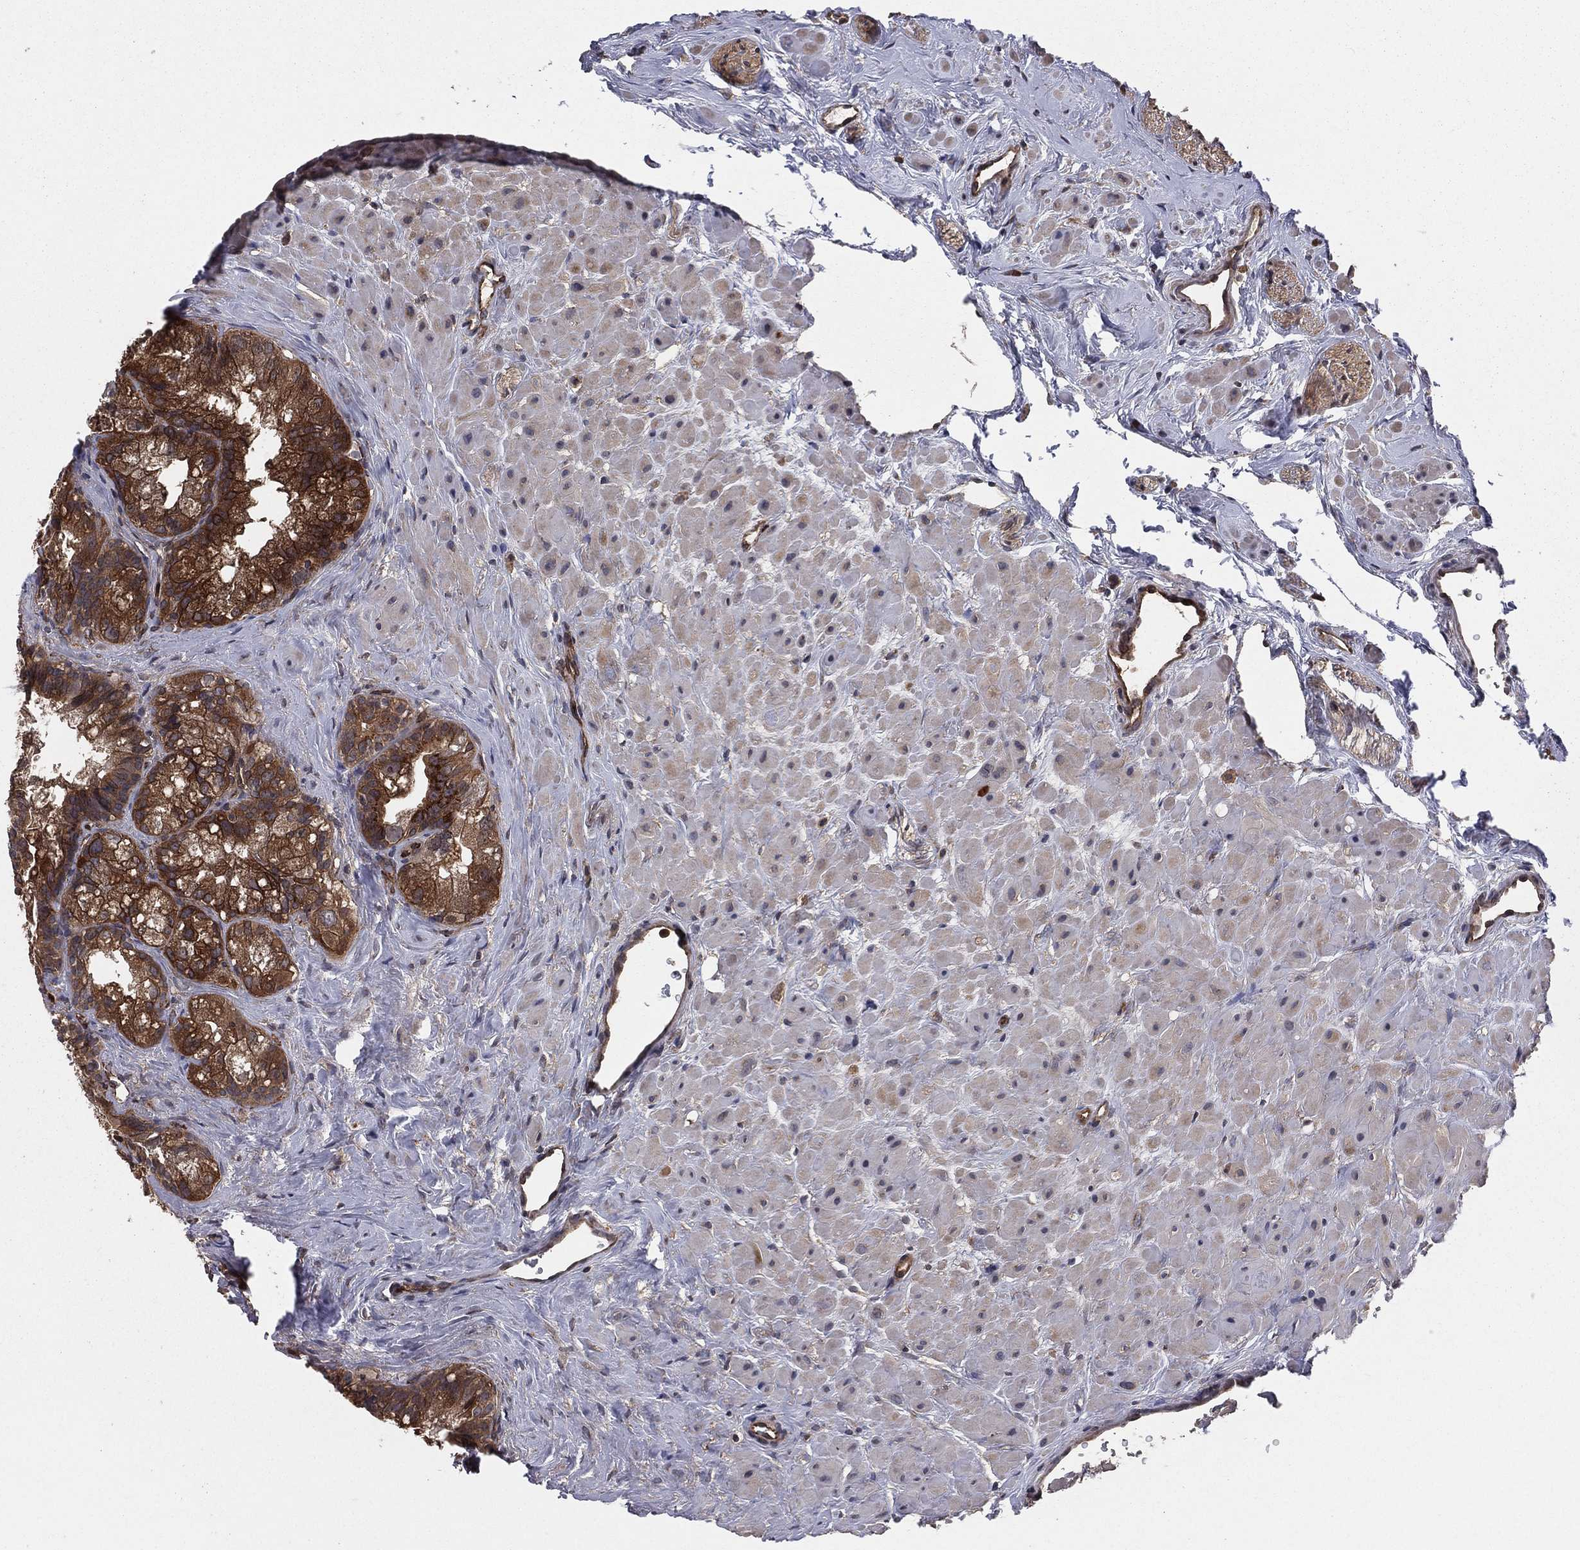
{"staining": {"intensity": "strong", "quantity": ">75%", "location": "cytoplasmic/membranous"}, "tissue": "seminal vesicle", "cell_type": "Glandular cells", "image_type": "normal", "snomed": [{"axis": "morphology", "description": "Normal tissue, NOS"}, {"axis": "topography", "description": "Seminal veicle"}], "caption": "Strong cytoplasmic/membranous protein staining is seen in about >75% of glandular cells in seminal vesicle.", "gene": "CERT1", "patient": {"sex": "male", "age": 72}}